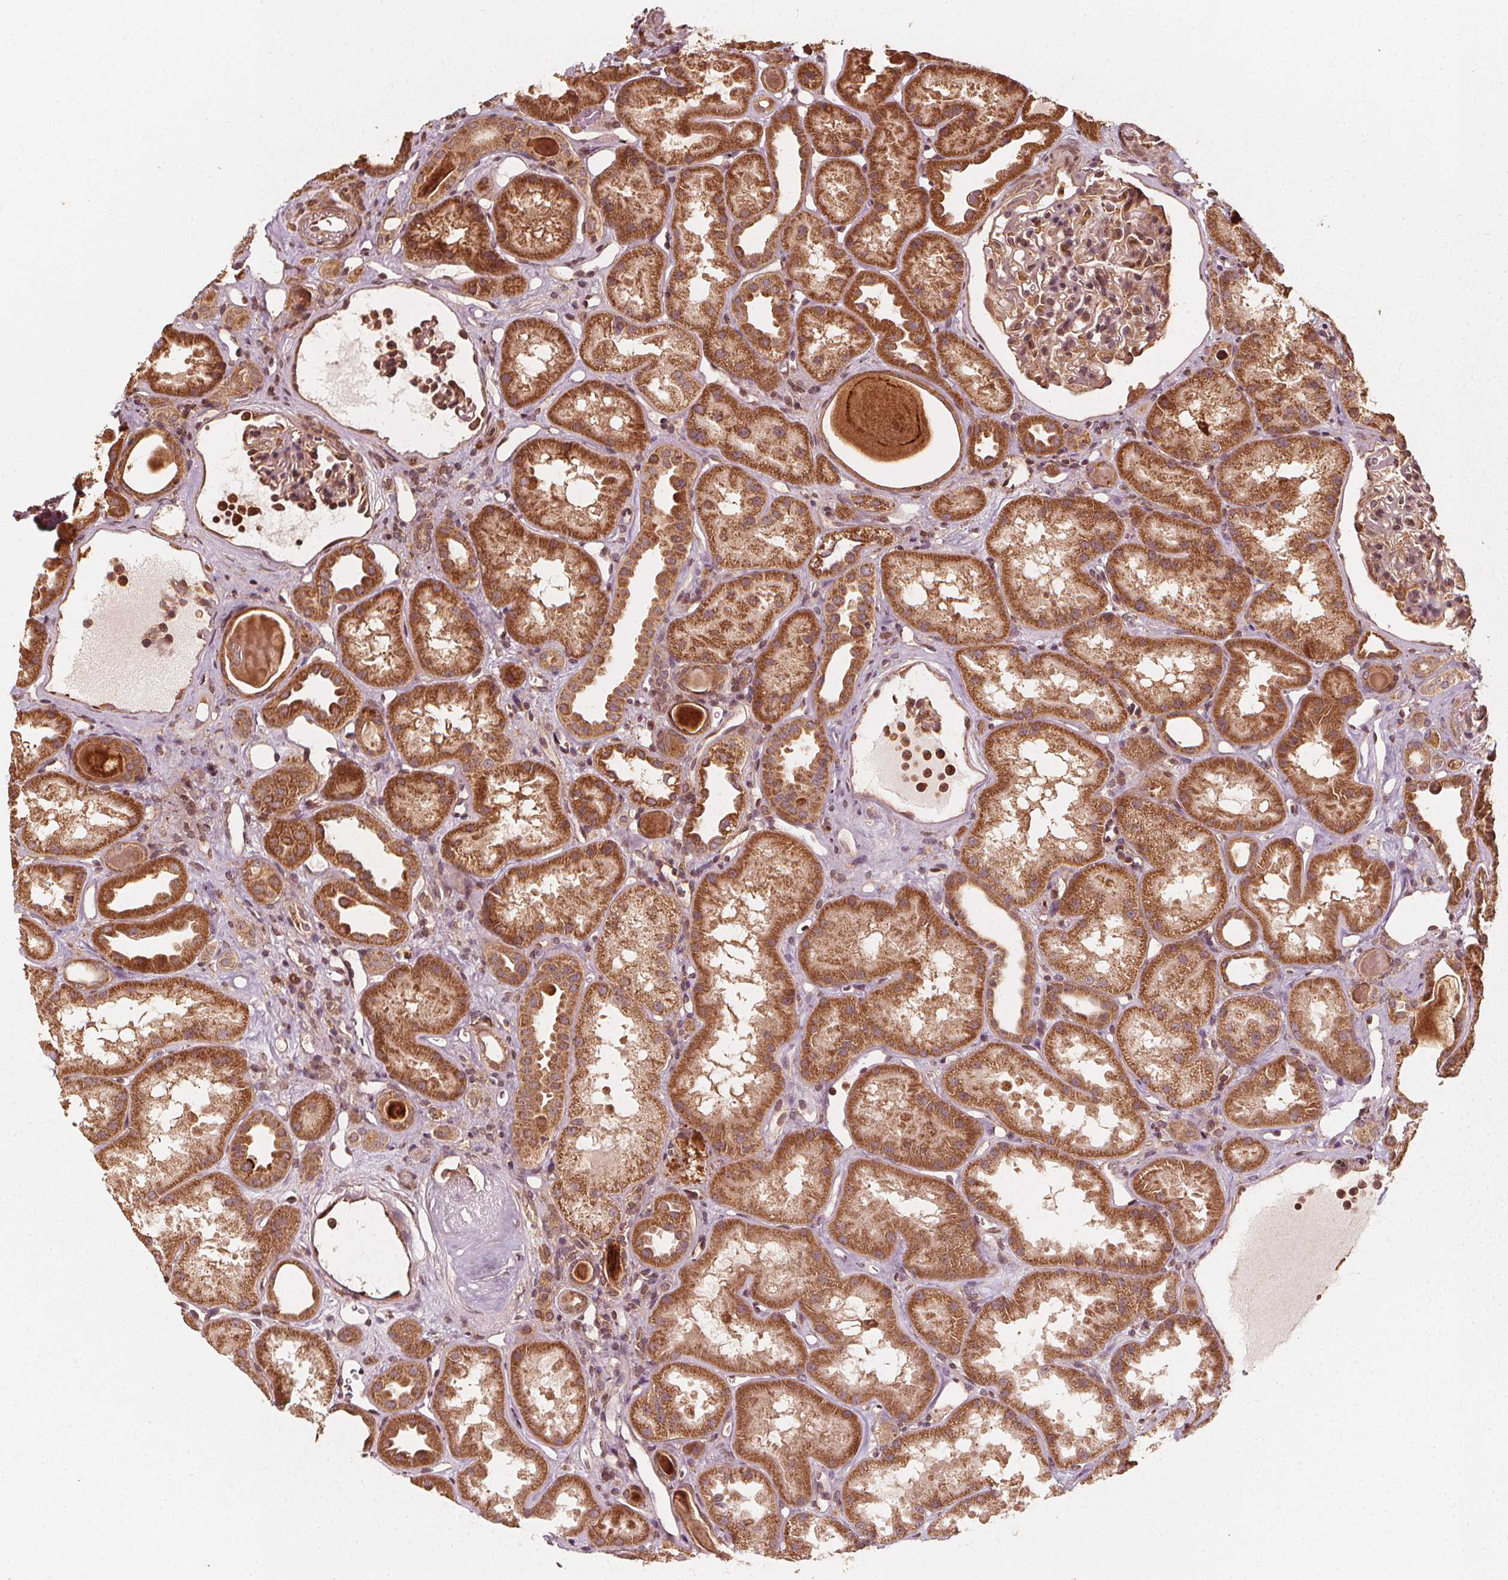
{"staining": {"intensity": "weak", "quantity": ">75%", "location": "cytoplasmic/membranous,nuclear"}, "tissue": "kidney", "cell_type": "Cells in glomeruli", "image_type": "normal", "snomed": [{"axis": "morphology", "description": "Normal tissue, NOS"}, {"axis": "topography", "description": "Kidney"}], "caption": "Weak cytoplasmic/membranous,nuclear positivity is seen in approximately >75% of cells in glomeruli in unremarkable kidney.", "gene": "NPC1", "patient": {"sex": "male", "age": 61}}